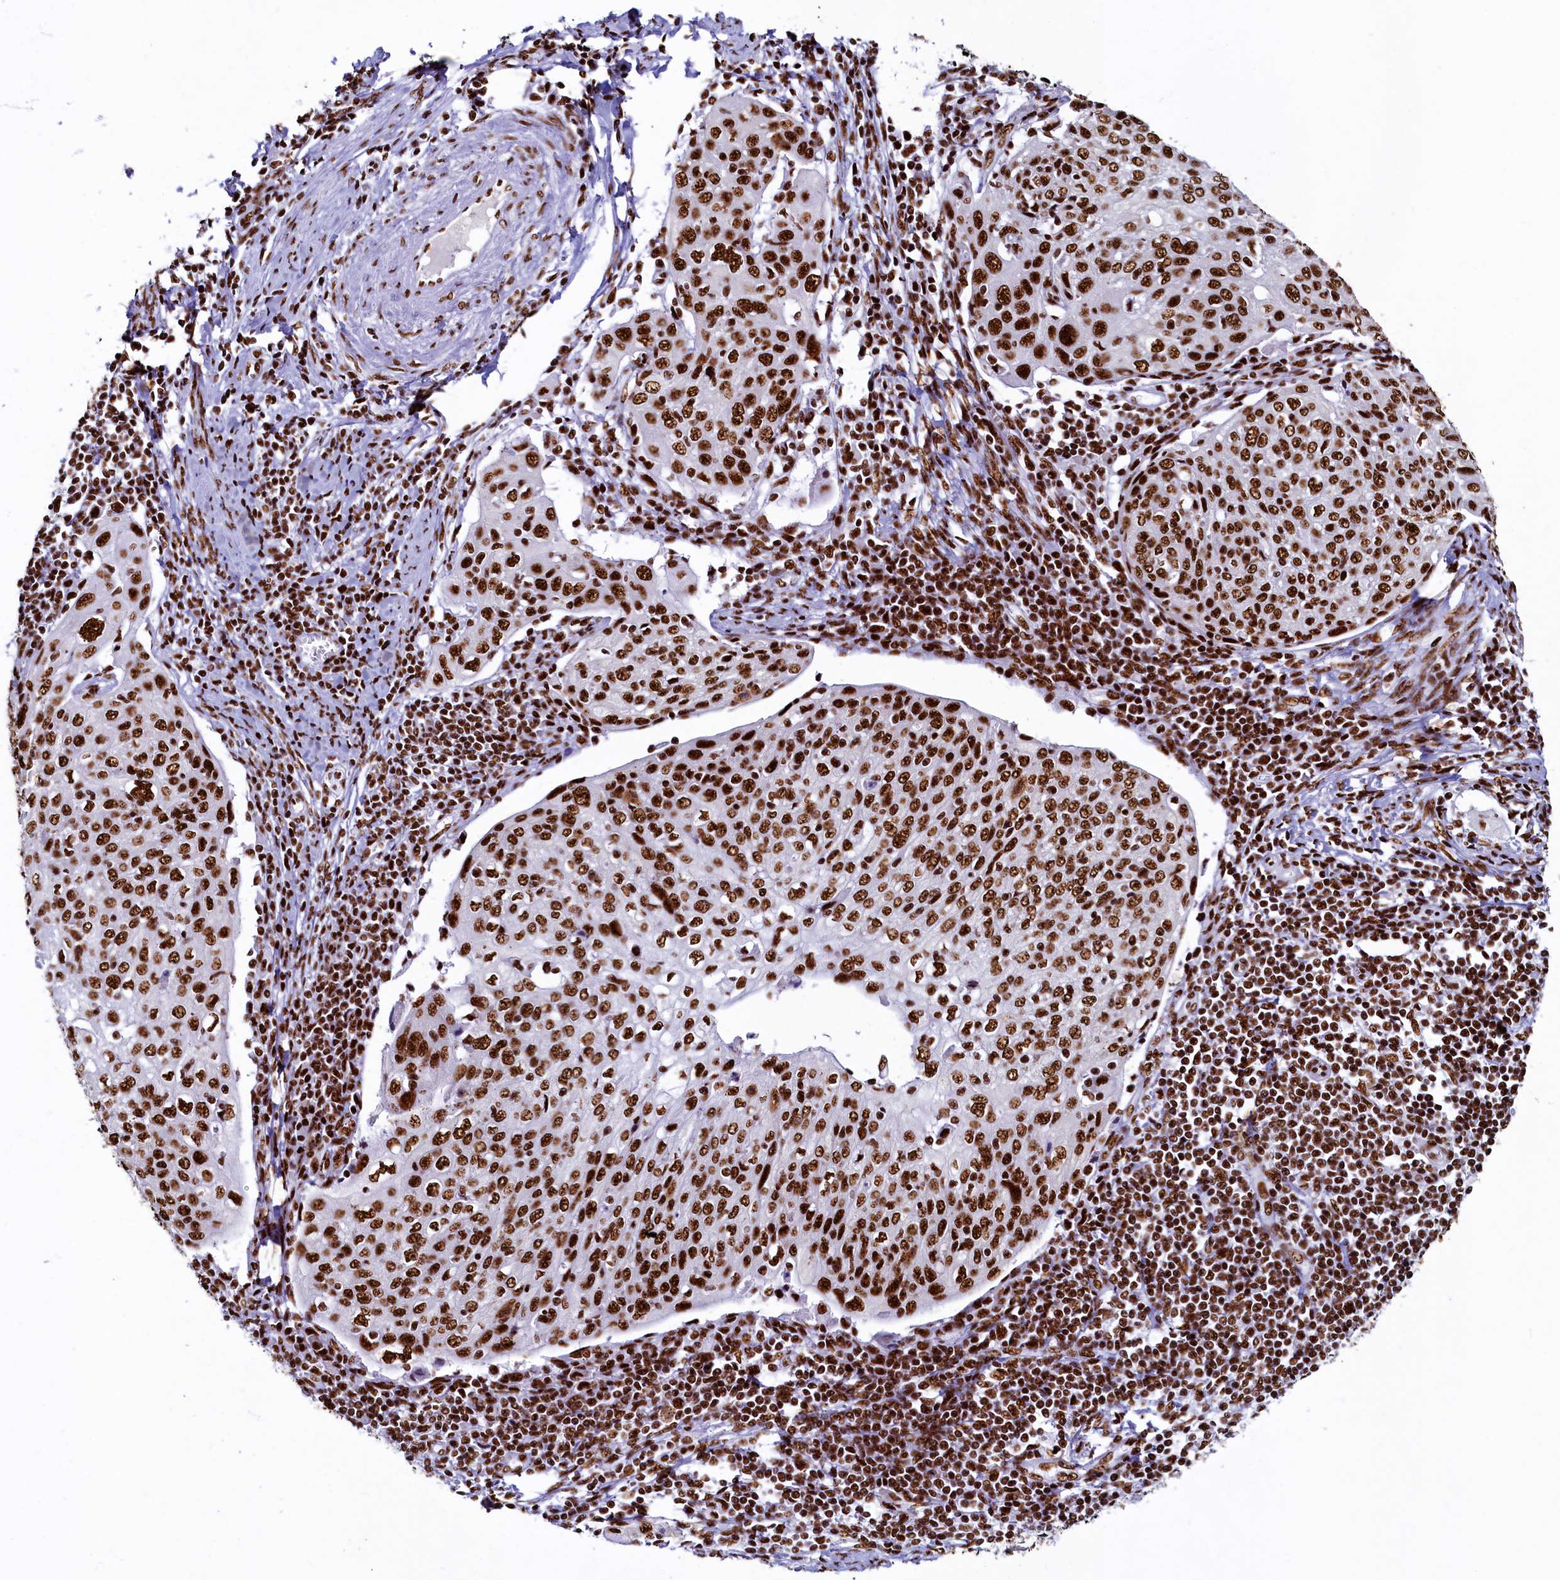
{"staining": {"intensity": "strong", "quantity": ">75%", "location": "nuclear"}, "tissue": "cervical cancer", "cell_type": "Tumor cells", "image_type": "cancer", "snomed": [{"axis": "morphology", "description": "Squamous cell carcinoma, NOS"}, {"axis": "topography", "description": "Cervix"}], "caption": "A micrograph of human squamous cell carcinoma (cervical) stained for a protein shows strong nuclear brown staining in tumor cells.", "gene": "SRRM2", "patient": {"sex": "female", "age": 67}}